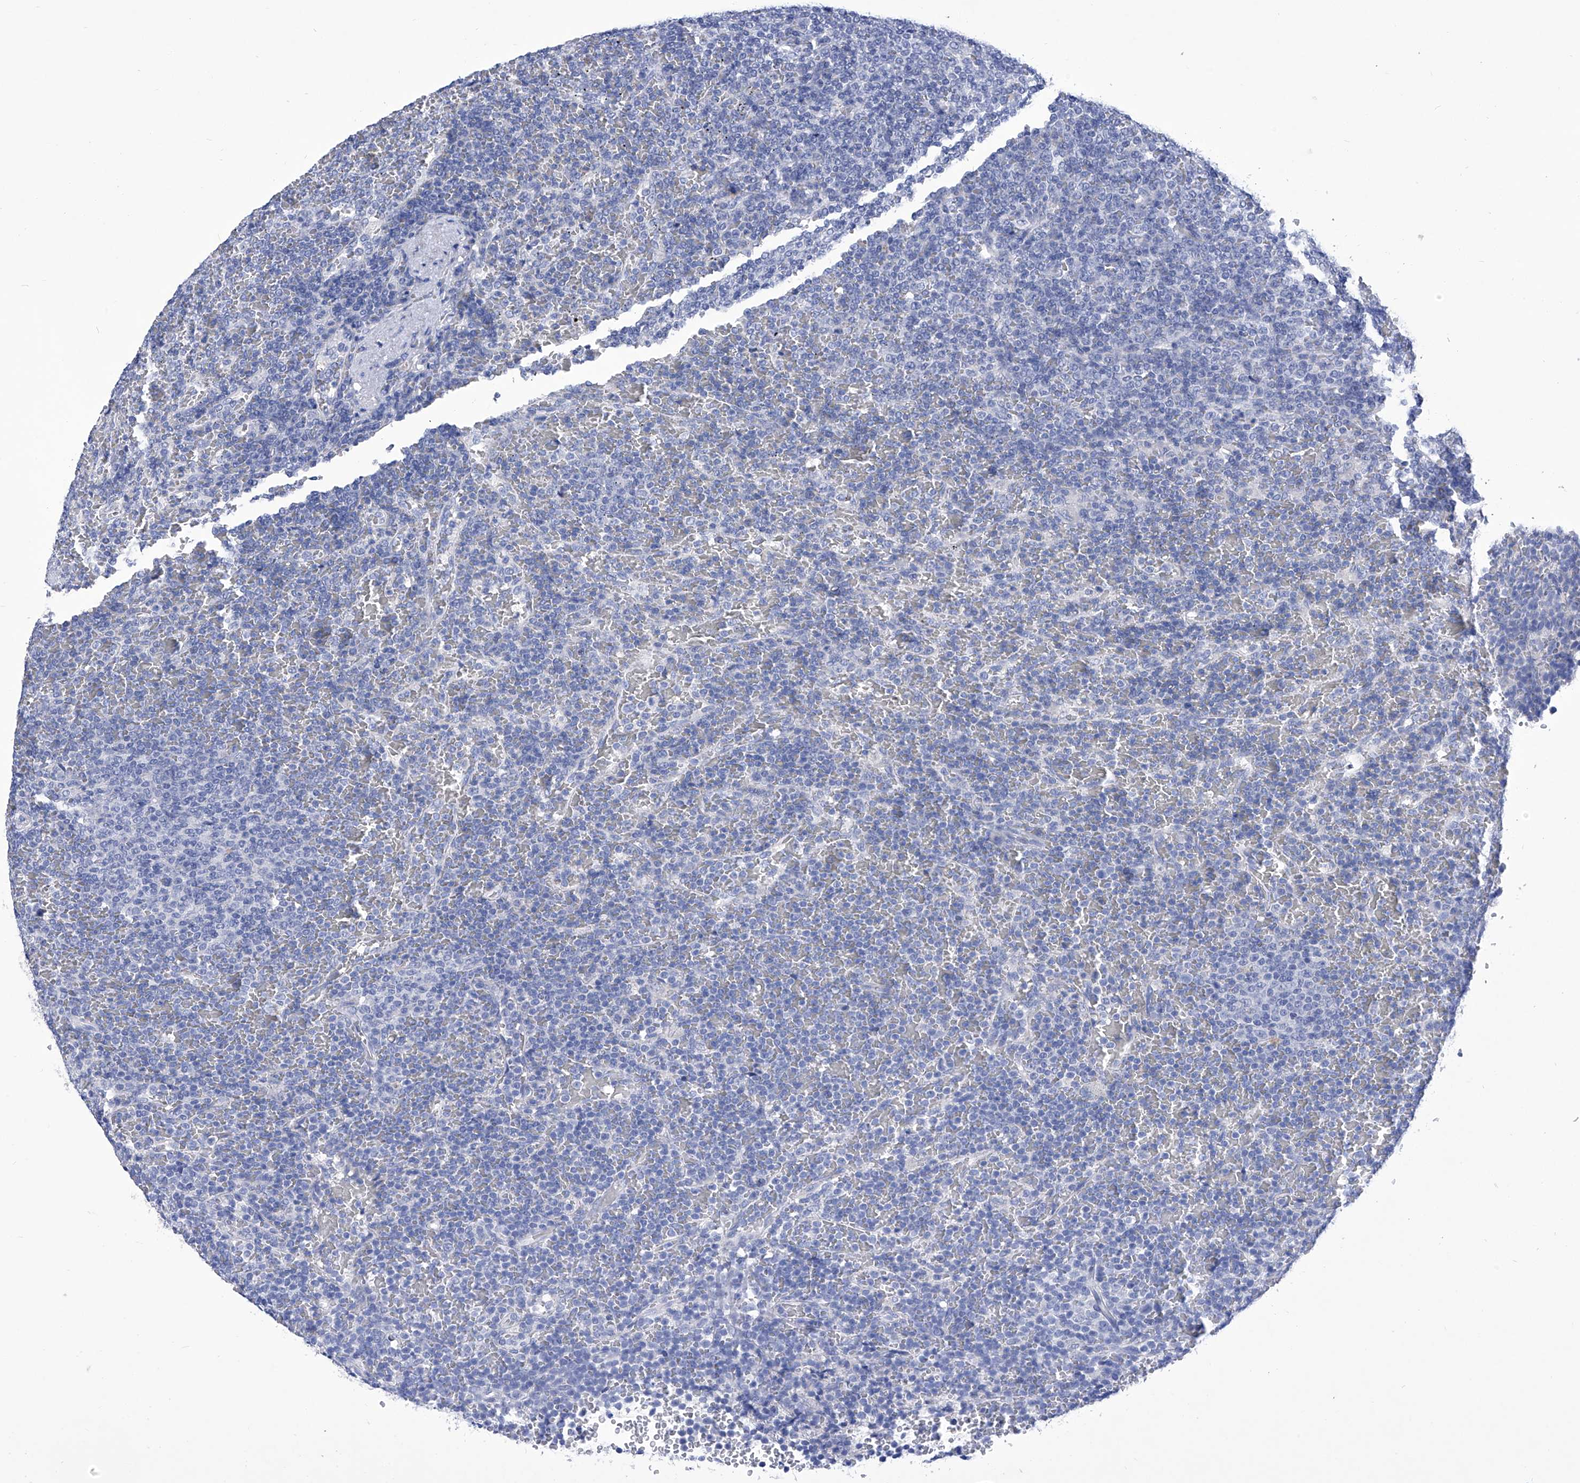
{"staining": {"intensity": "negative", "quantity": "none", "location": "none"}, "tissue": "lymphoma", "cell_type": "Tumor cells", "image_type": "cancer", "snomed": [{"axis": "morphology", "description": "Malignant lymphoma, non-Hodgkin's type, Low grade"}, {"axis": "topography", "description": "Spleen"}], "caption": "Immunohistochemistry of human low-grade malignant lymphoma, non-Hodgkin's type exhibits no expression in tumor cells.", "gene": "IFNL2", "patient": {"sex": "female", "age": 77}}